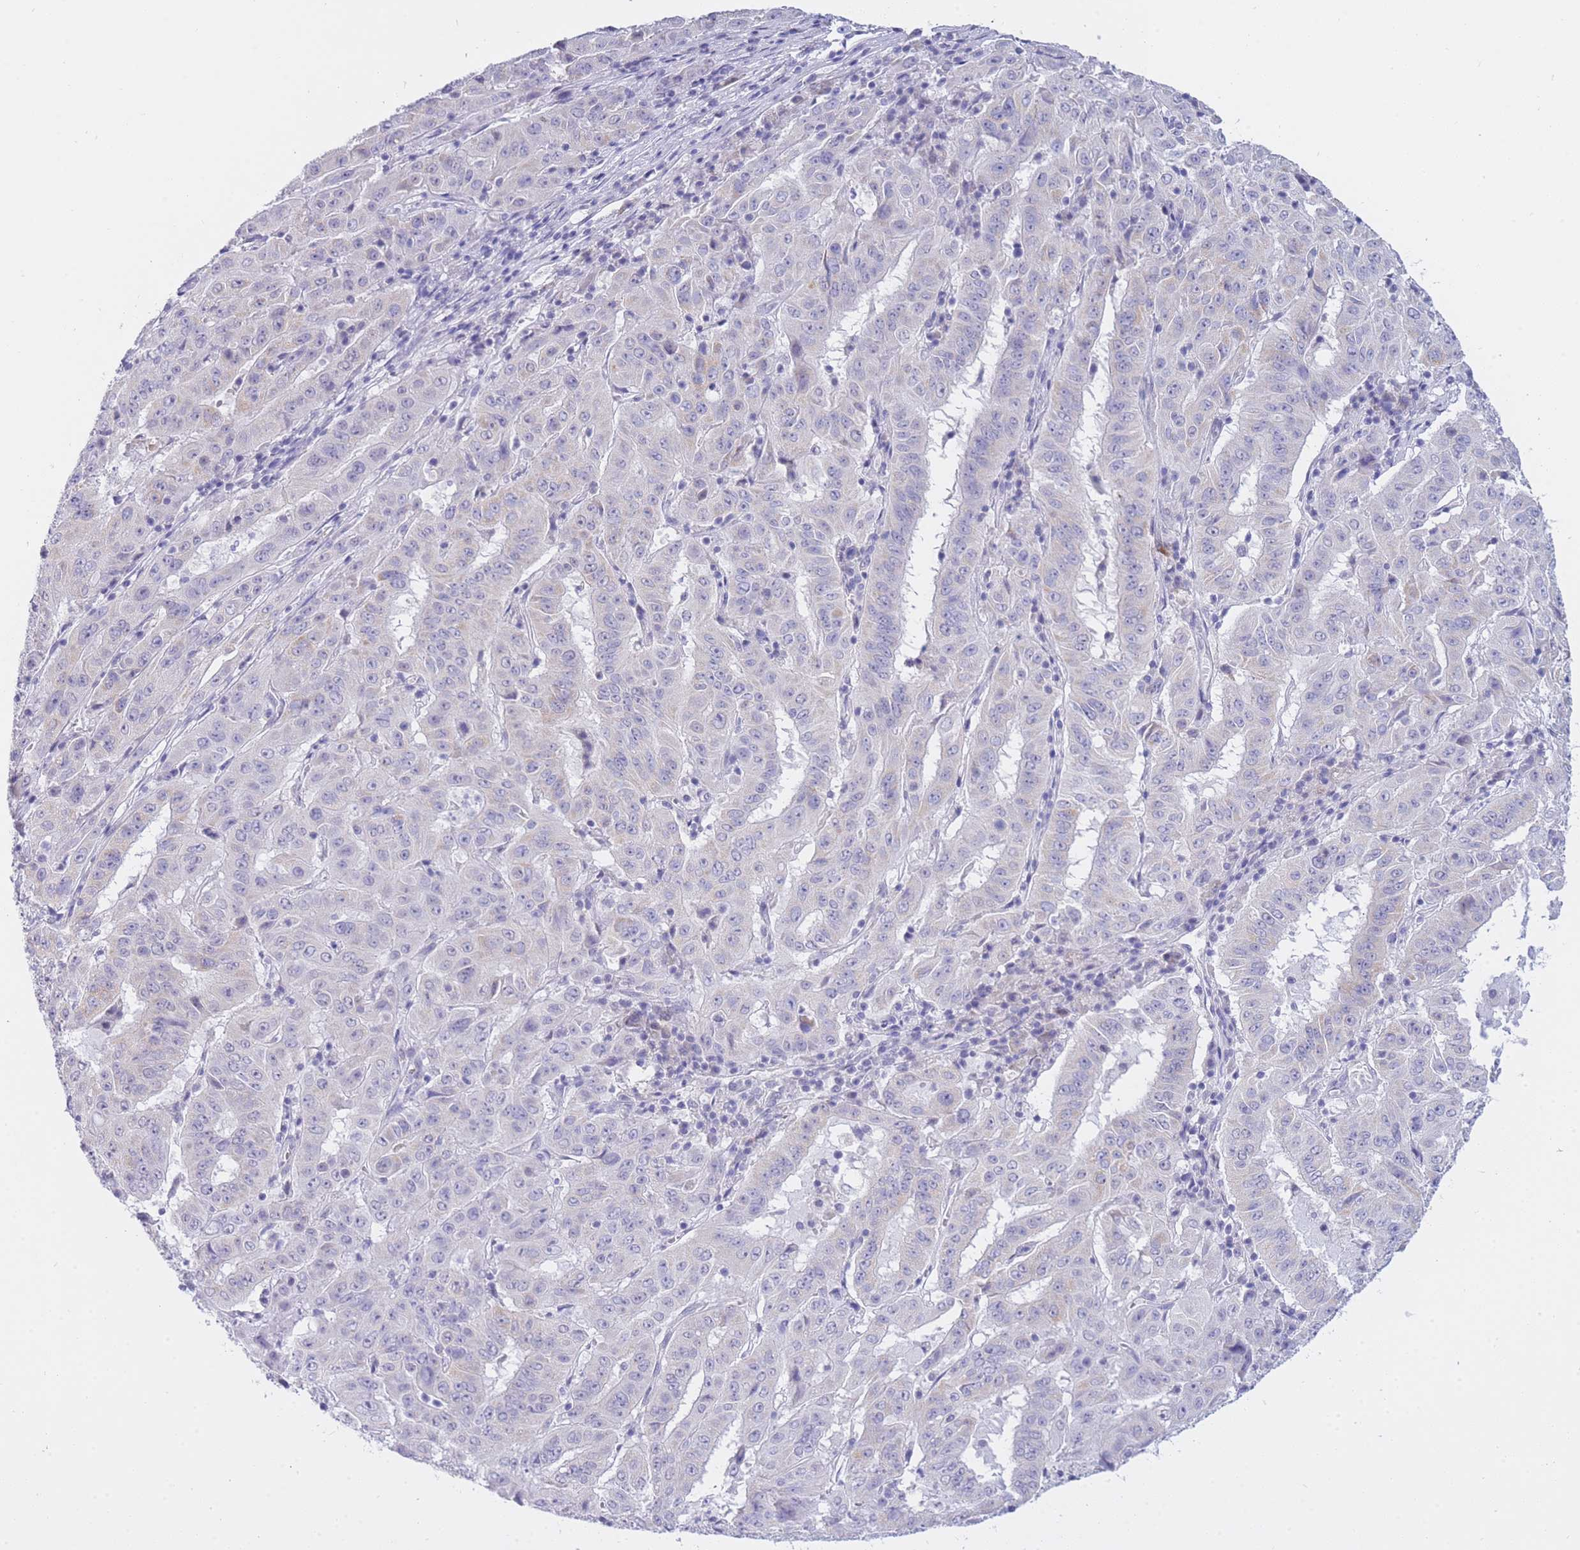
{"staining": {"intensity": "negative", "quantity": "none", "location": "none"}, "tissue": "pancreatic cancer", "cell_type": "Tumor cells", "image_type": "cancer", "snomed": [{"axis": "morphology", "description": "Adenocarcinoma, NOS"}, {"axis": "topography", "description": "Pancreas"}], "caption": "Immunohistochemistry image of neoplastic tissue: adenocarcinoma (pancreatic) stained with DAB (3,3'-diaminobenzidine) displays no significant protein expression in tumor cells.", "gene": "FRAT2", "patient": {"sex": "male", "age": 63}}